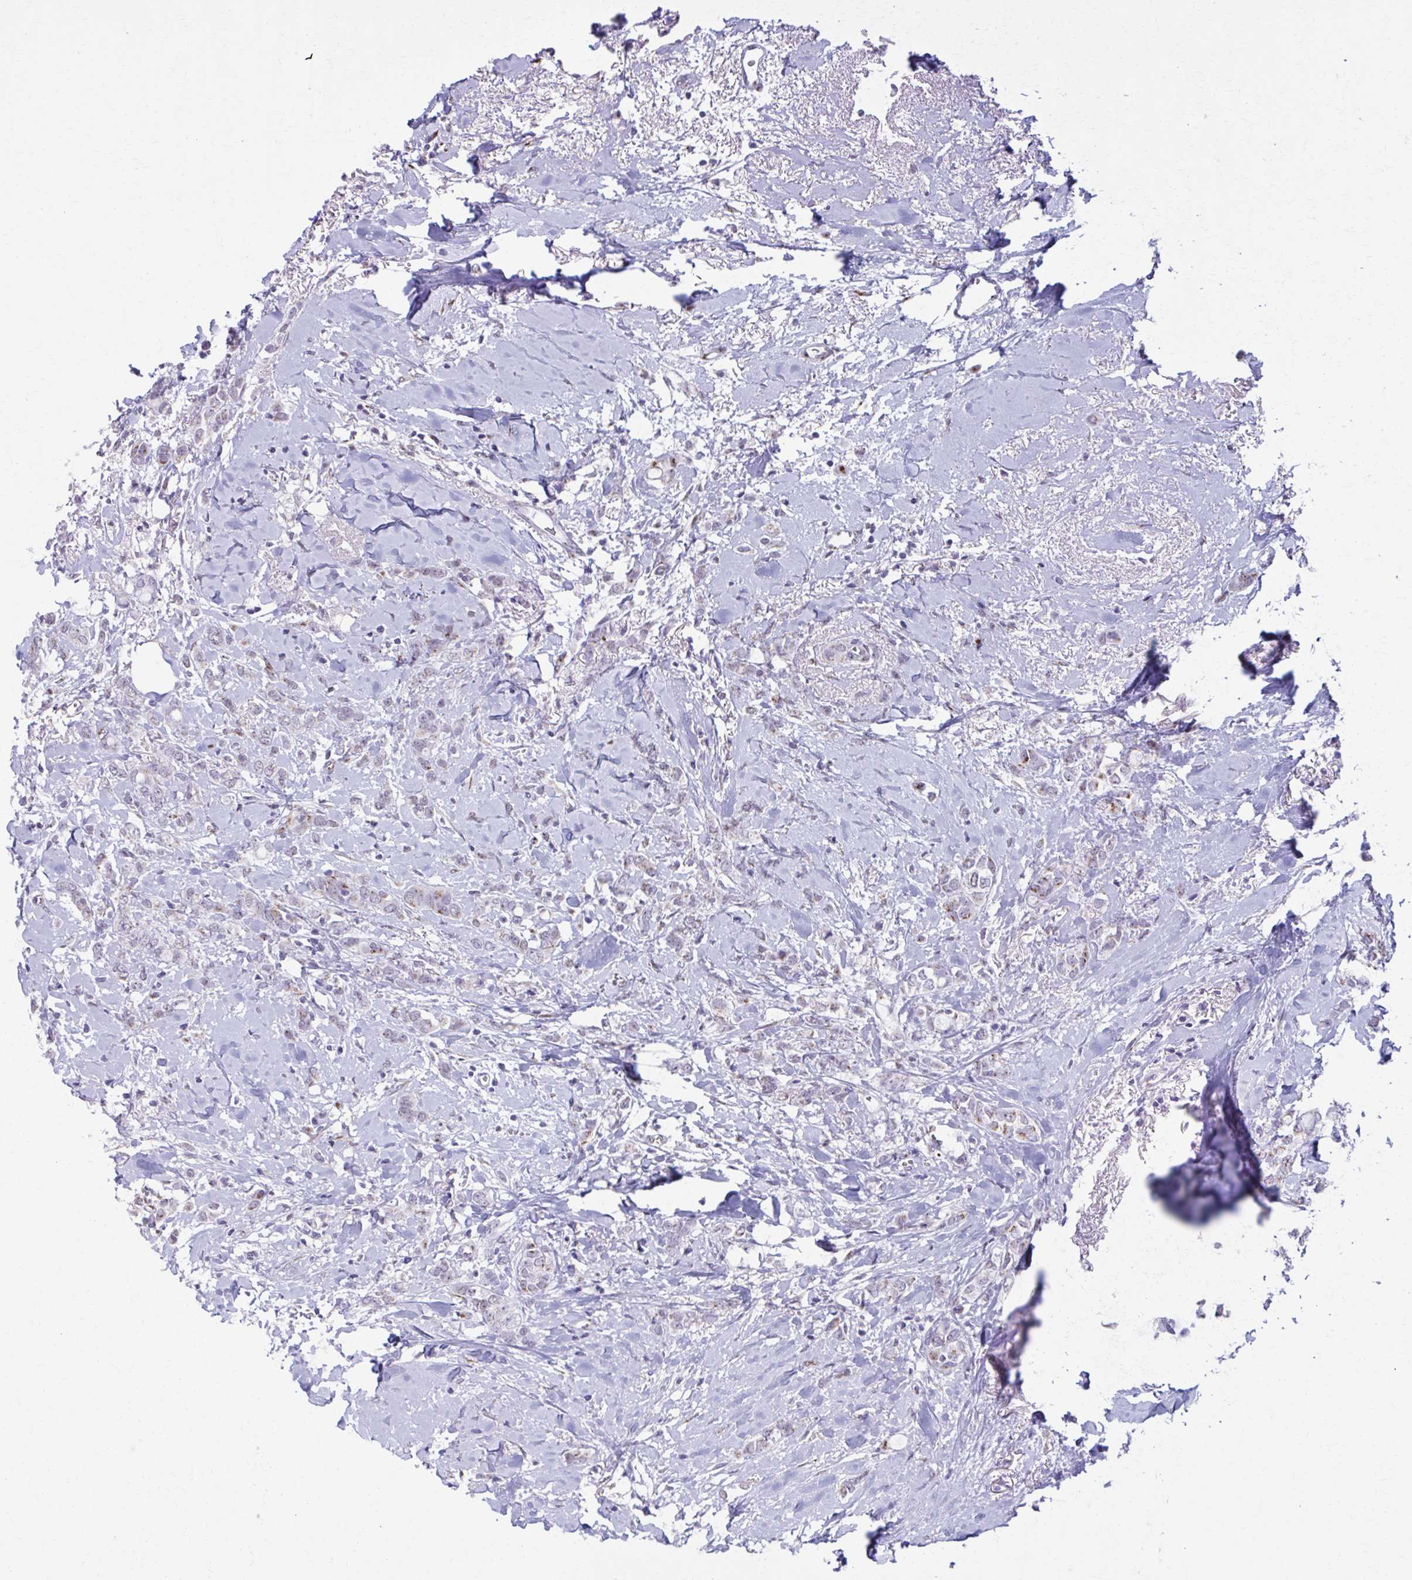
{"staining": {"intensity": "moderate", "quantity": "25%-75%", "location": "cytoplasmic/membranous"}, "tissue": "breast cancer", "cell_type": "Tumor cells", "image_type": "cancer", "snomed": [{"axis": "morphology", "description": "Lobular carcinoma"}, {"axis": "topography", "description": "Breast"}], "caption": "The histopathology image shows immunohistochemical staining of lobular carcinoma (breast). There is moderate cytoplasmic/membranous expression is seen in approximately 25%-75% of tumor cells.", "gene": "ZNF682", "patient": {"sex": "female", "age": 91}}